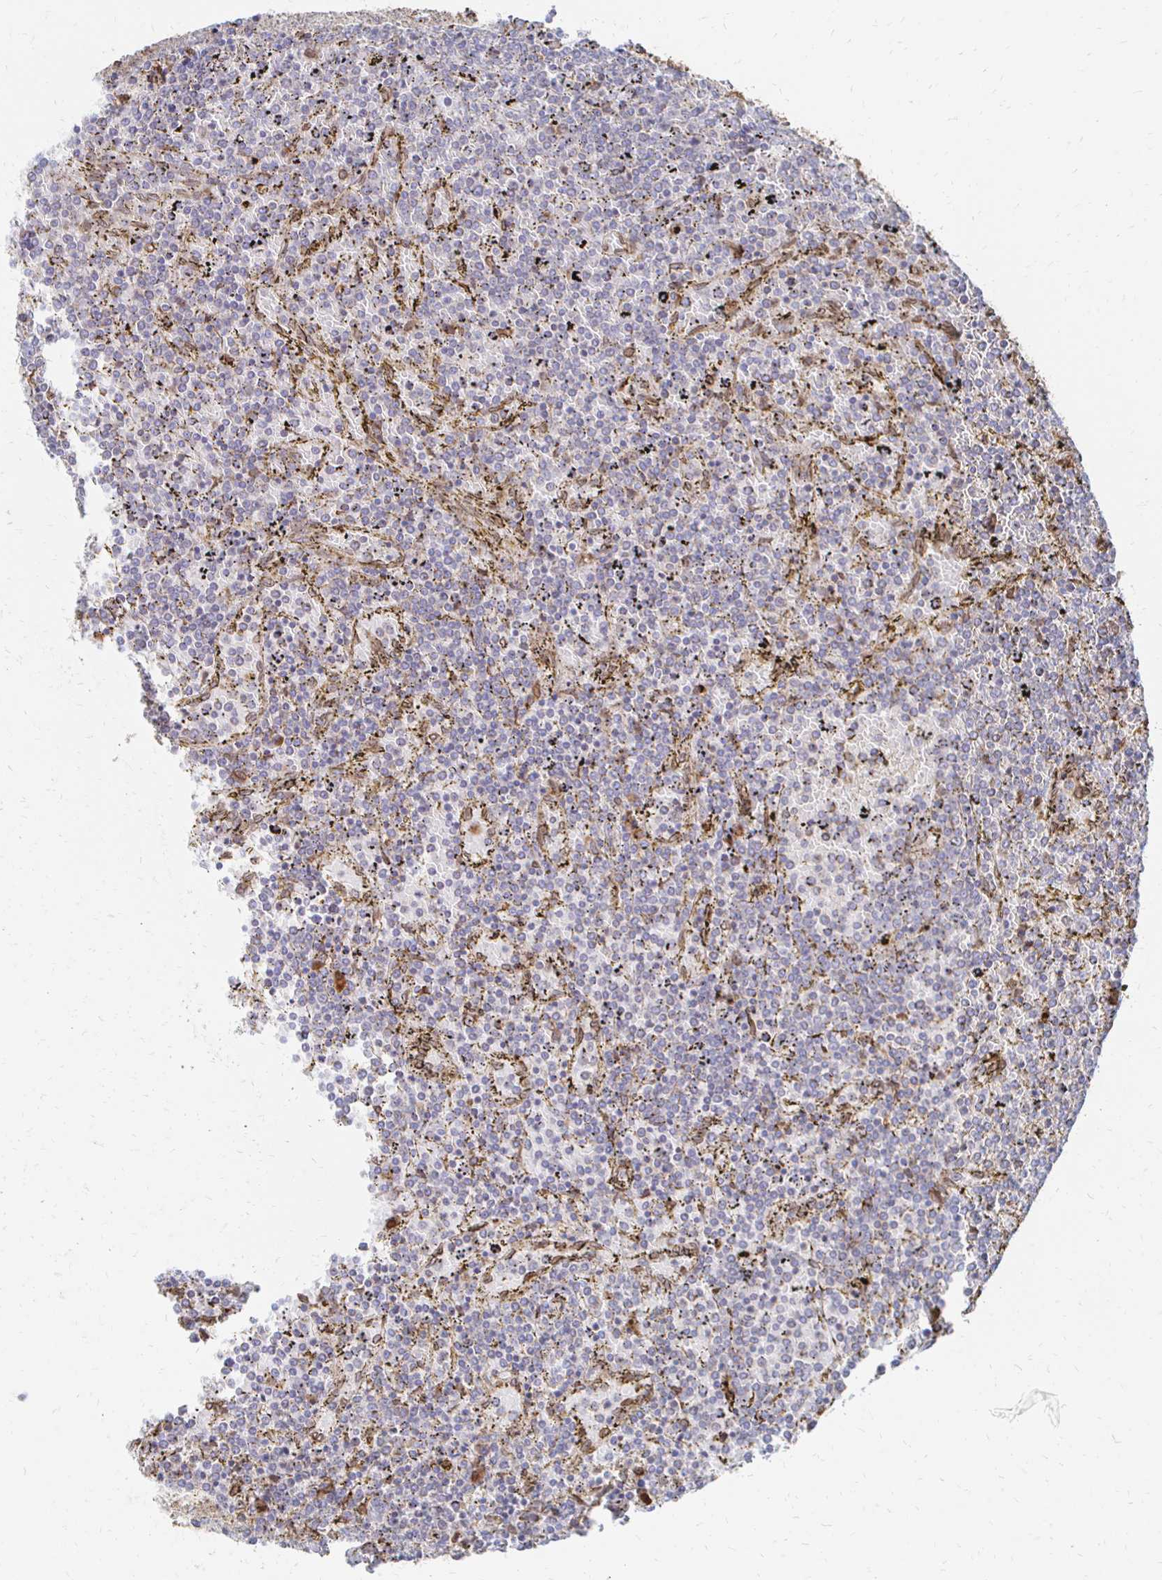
{"staining": {"intensity": "negative", "quantity": "none", "location": "none"}, "tissue": "lymphoma", "cell_type": "Tumor cells", "image_type": "cancer", "snomed": [{"axis": "morphology", "description": "Malignant lymphoma, non-Hodgkin's type, Low grade"}, {"axis": "topography", "description": "Spleen"}], "caption": "There is no significant staining in tumor cells of lymphoma.", "gene": "PELI3", "patient": {"sex": "female", "age": 77}}